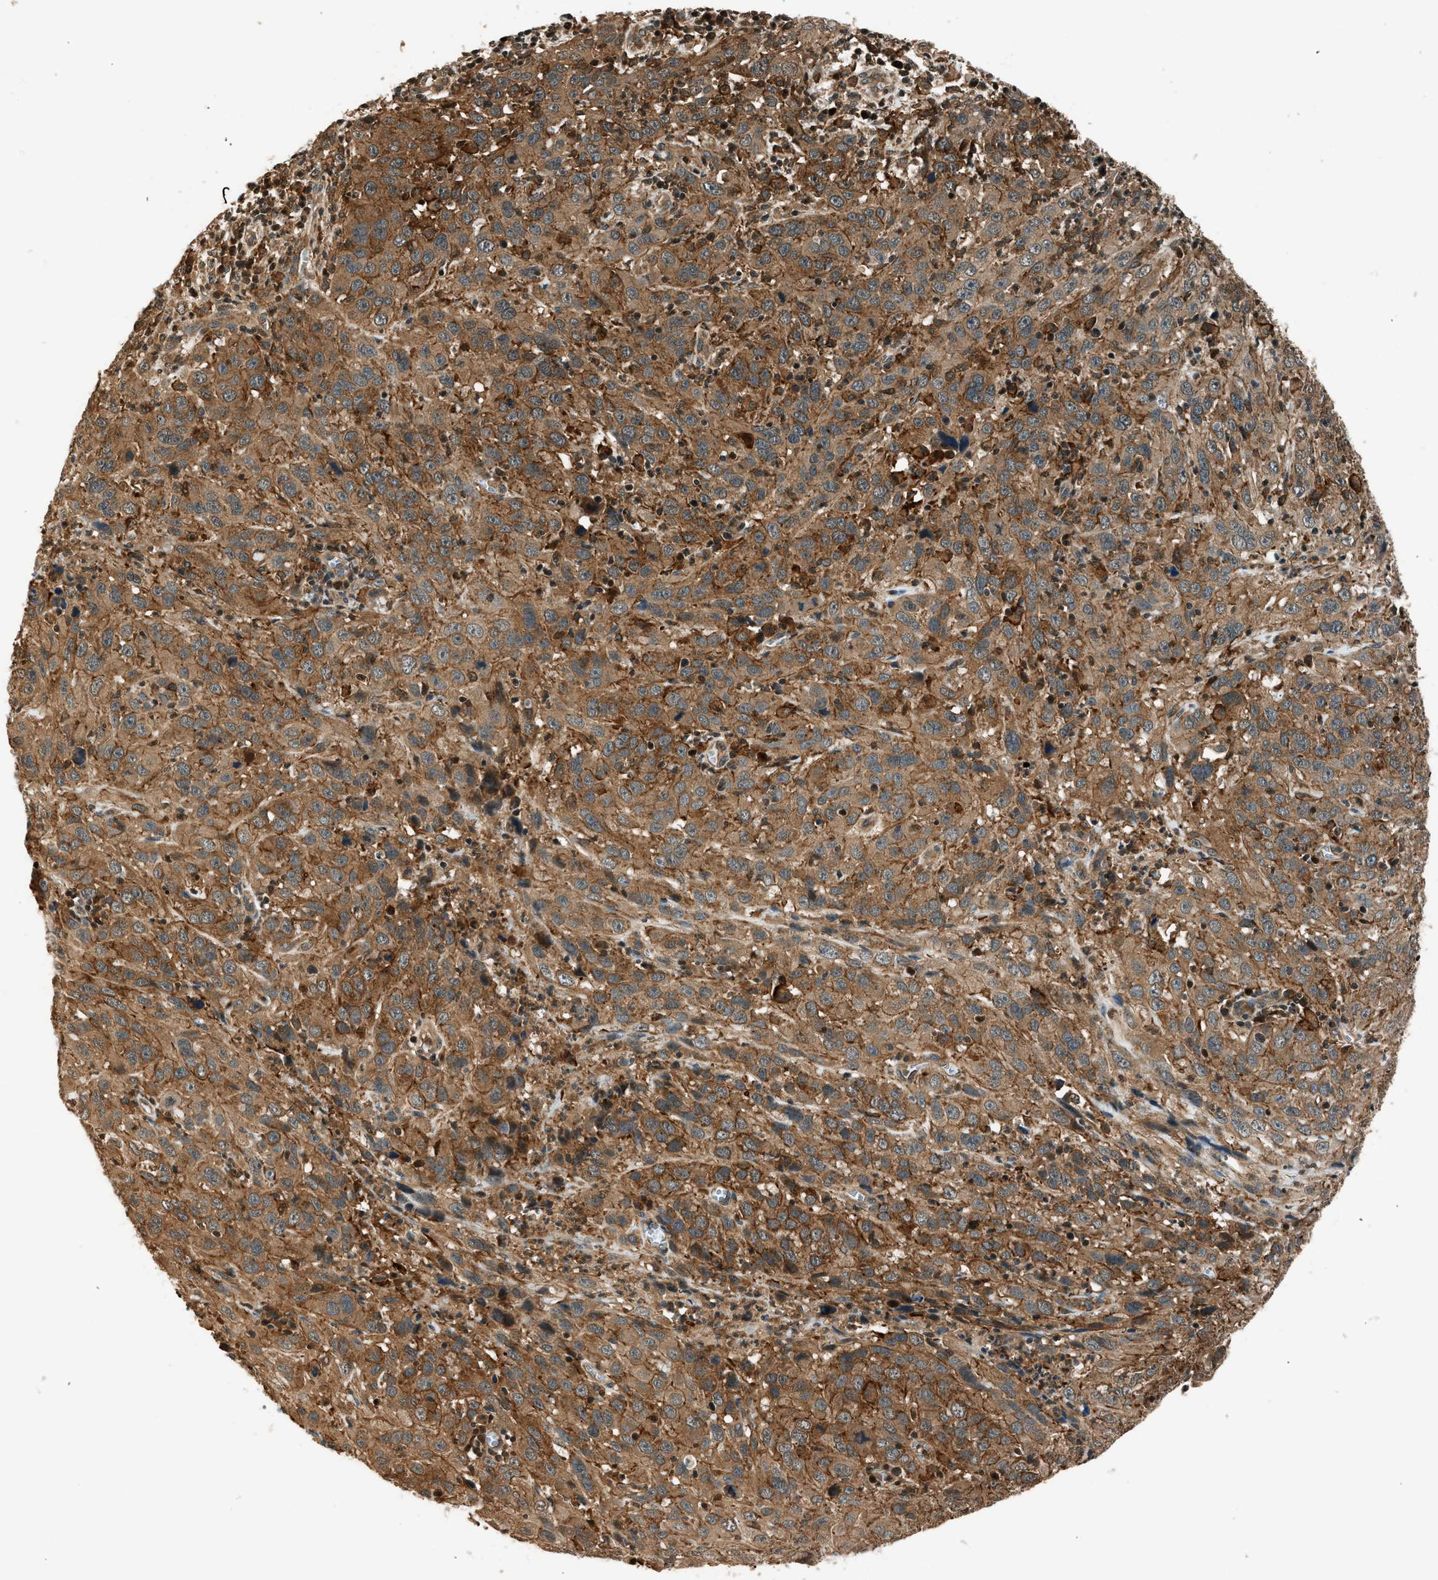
{"staining": {"intensity": "strong", "quantity": ">75%", "location": "cytoplasmic/membranous"}, "tissue": "cervical cancer", "cell_type": "Tumor cells", "image_type": "cancer", "snomed": [{"axis": "morphology", "description": "Squamous cell carcinoma, NOS"}, {"axis": "topography", "description": "Cervix"}], "caption": "Immunohistochemistry (IHC) of human cervical cancer (squamous cell carcinoma) exhibits high levels of strong cytoplasmic/membranous staining in about >75% of tumor cells. (Brightfield microscopy of DAB IHC at high magnification).", "gene": "ARHGEF11", "patient": {"sex": "female", "age": 32}}